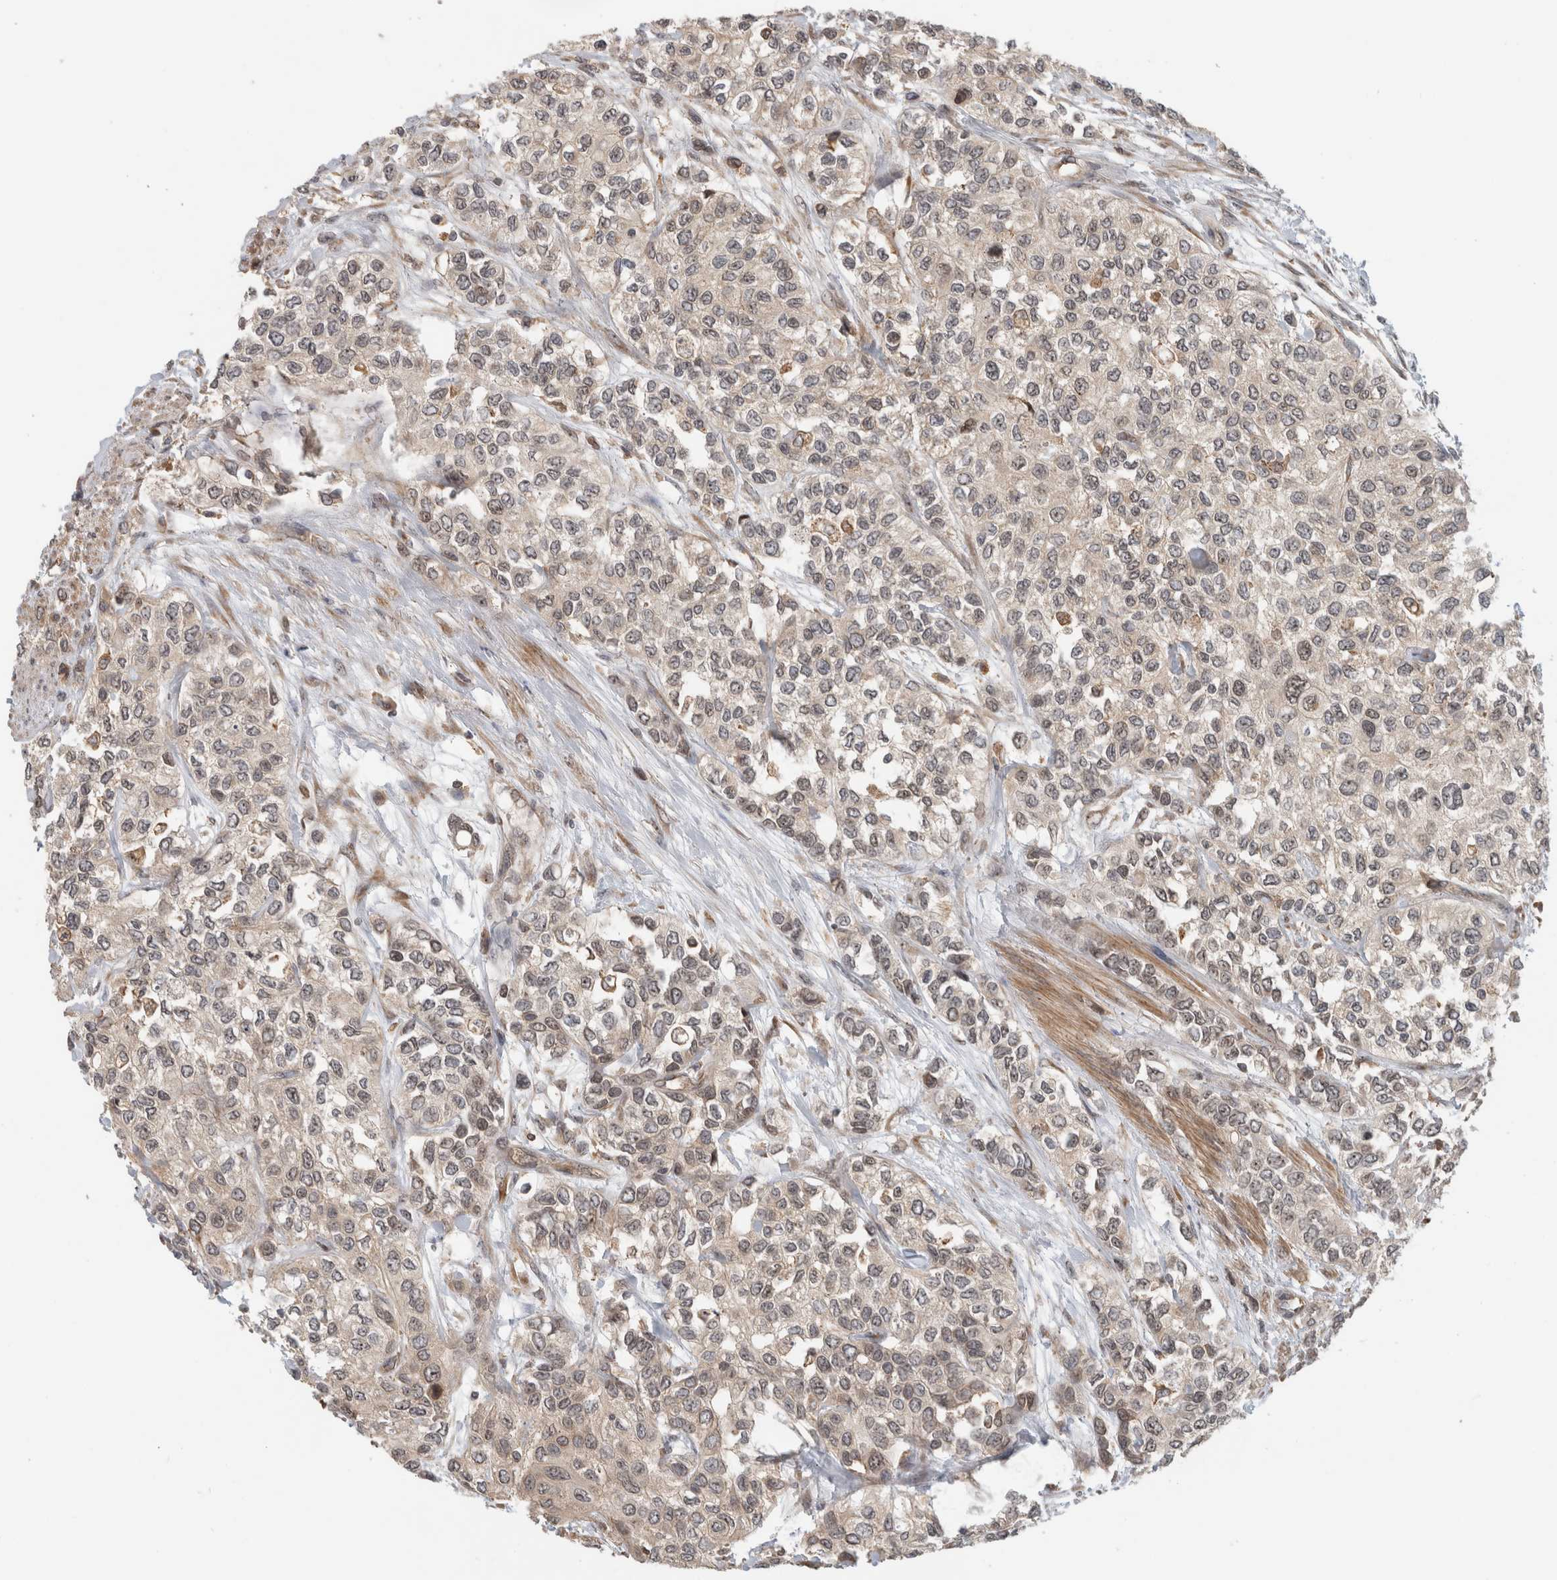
{"staining": {"intensity": "weak", "quantity": "25%-75%", "location": "nuclear"}, "tissue": "urothelial cancer", "cell_type": "Tumor cells", "image_type": "cancer", "snomed": [{"axis": "morphology", "description": "Urothelial carcinoma, High grade"}, {"axis": "topography", "description": "Urinary bladder"}], "caption": "Protein expression by immunohistochemistry shows weak nuclear staining in about 25%-75% of tumor cells in high-grade urothelial carcinoma.", "gene": "WASF2", "patient": {"sex": "female", "age": 56}}